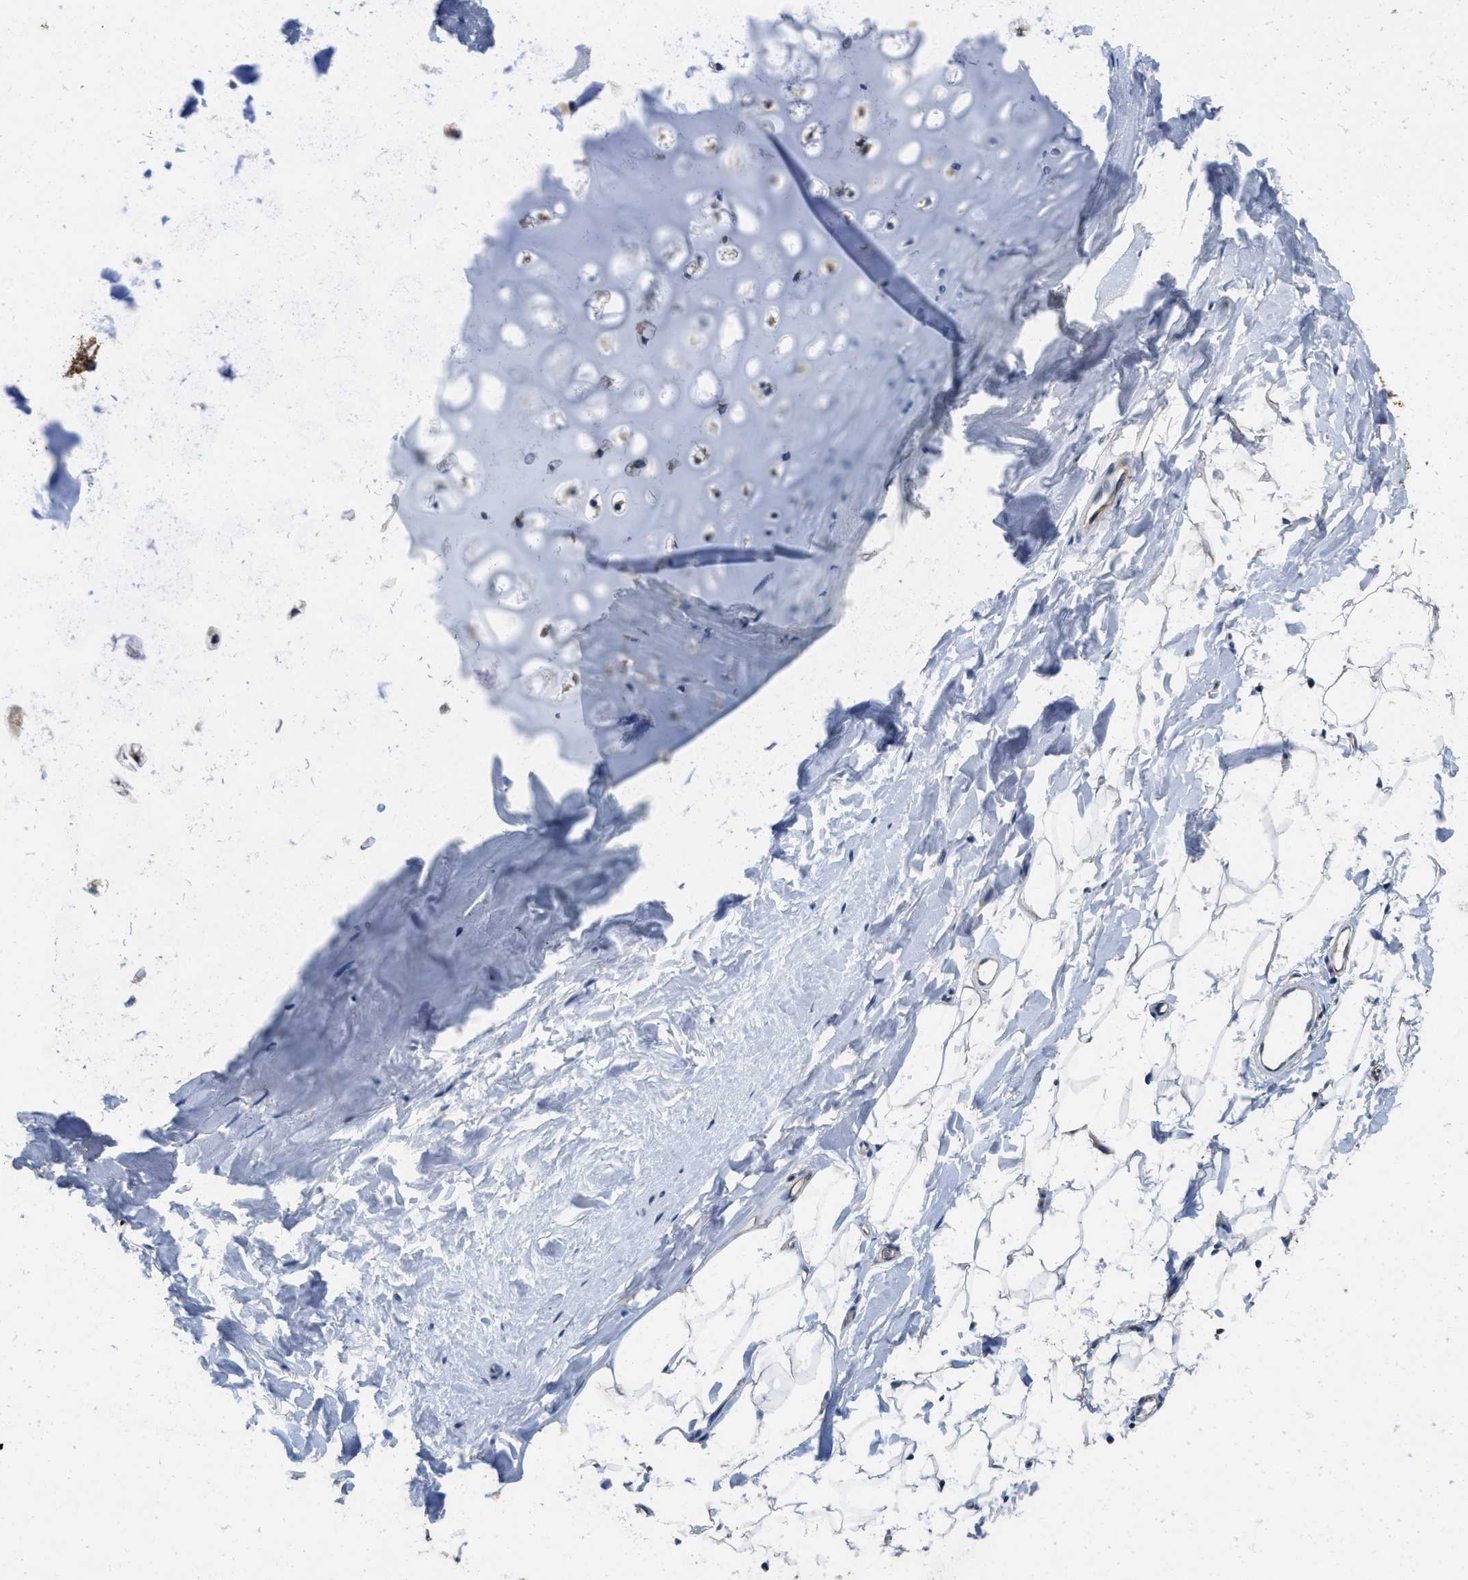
{"staining": {"intensity": "negative", "quantity": "none", "location": "none"}, "tissue": "adipose tissue", "cell_type": "Adipocytes", "image_type": "normal", "snomed": [{"axis": "morphology", "description": "Normal tissue, NOS"}, {"axis": "topography", "description": "Cartilage tissue"}, {"axis": "topography", "description": "Bronchus"}], "caption": "There is no significant positivity in adipocytes of adipose tissue. Nuclei are stained in blue.", "gene": "TOMM70", "patient": {"sex": "female", "age": 53}}